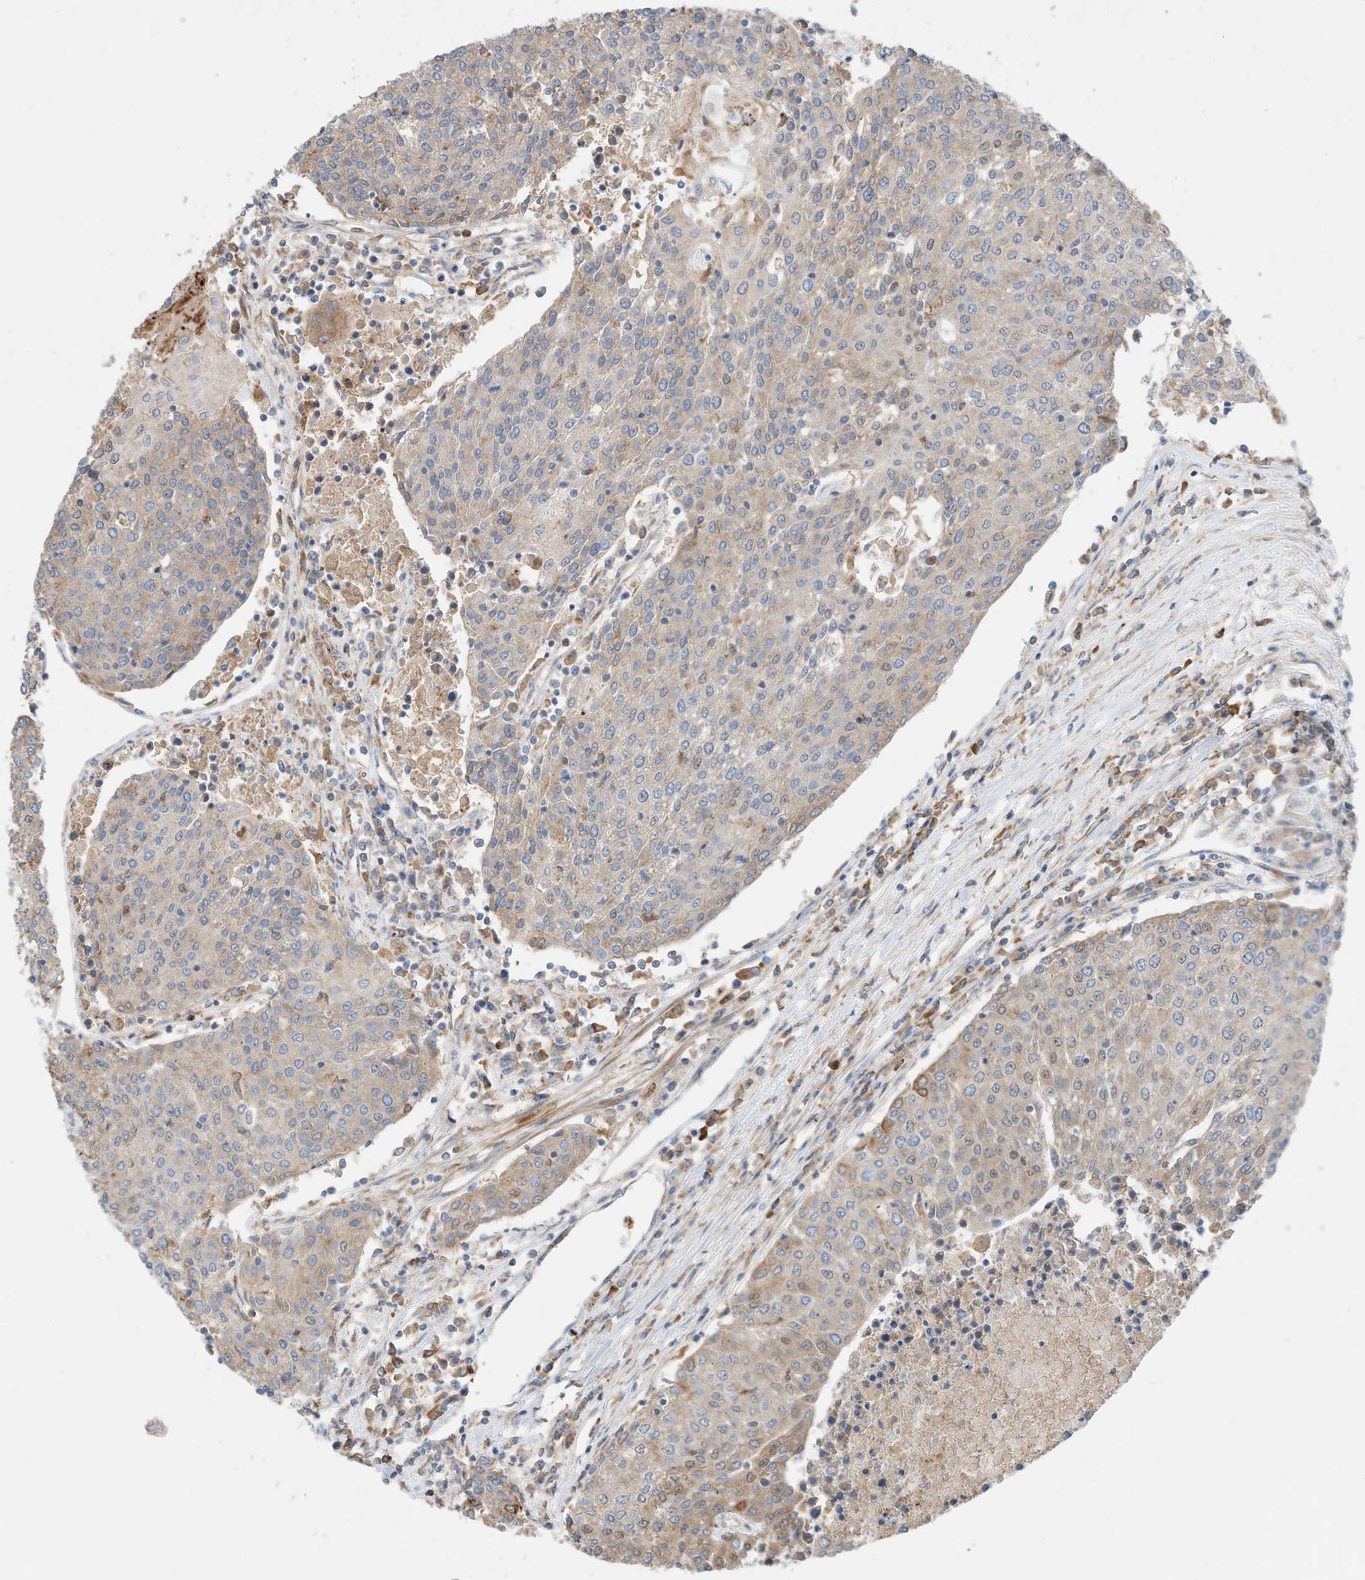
{"staining": {"intensity": "weak", "quantity": "<25%", "location": "cytoplasmic/membranous"}, "tissue": "urothelial cancer", "cell_type": "Tumor cells", "image_type": "cancer", "snomed": [{"axis": "morphology", "description": "Urothelial carcinoma, High grade"}, {"axis": "topography", "description": "Urinary bladder"}], "caption": "Immunohistochemical staining of urothelial cancer shows no significant staining in tumor cells. Nuclei are stained in blue.", "gene": "CPAMD8", "patient": {"sex": "female", "age": 85}}